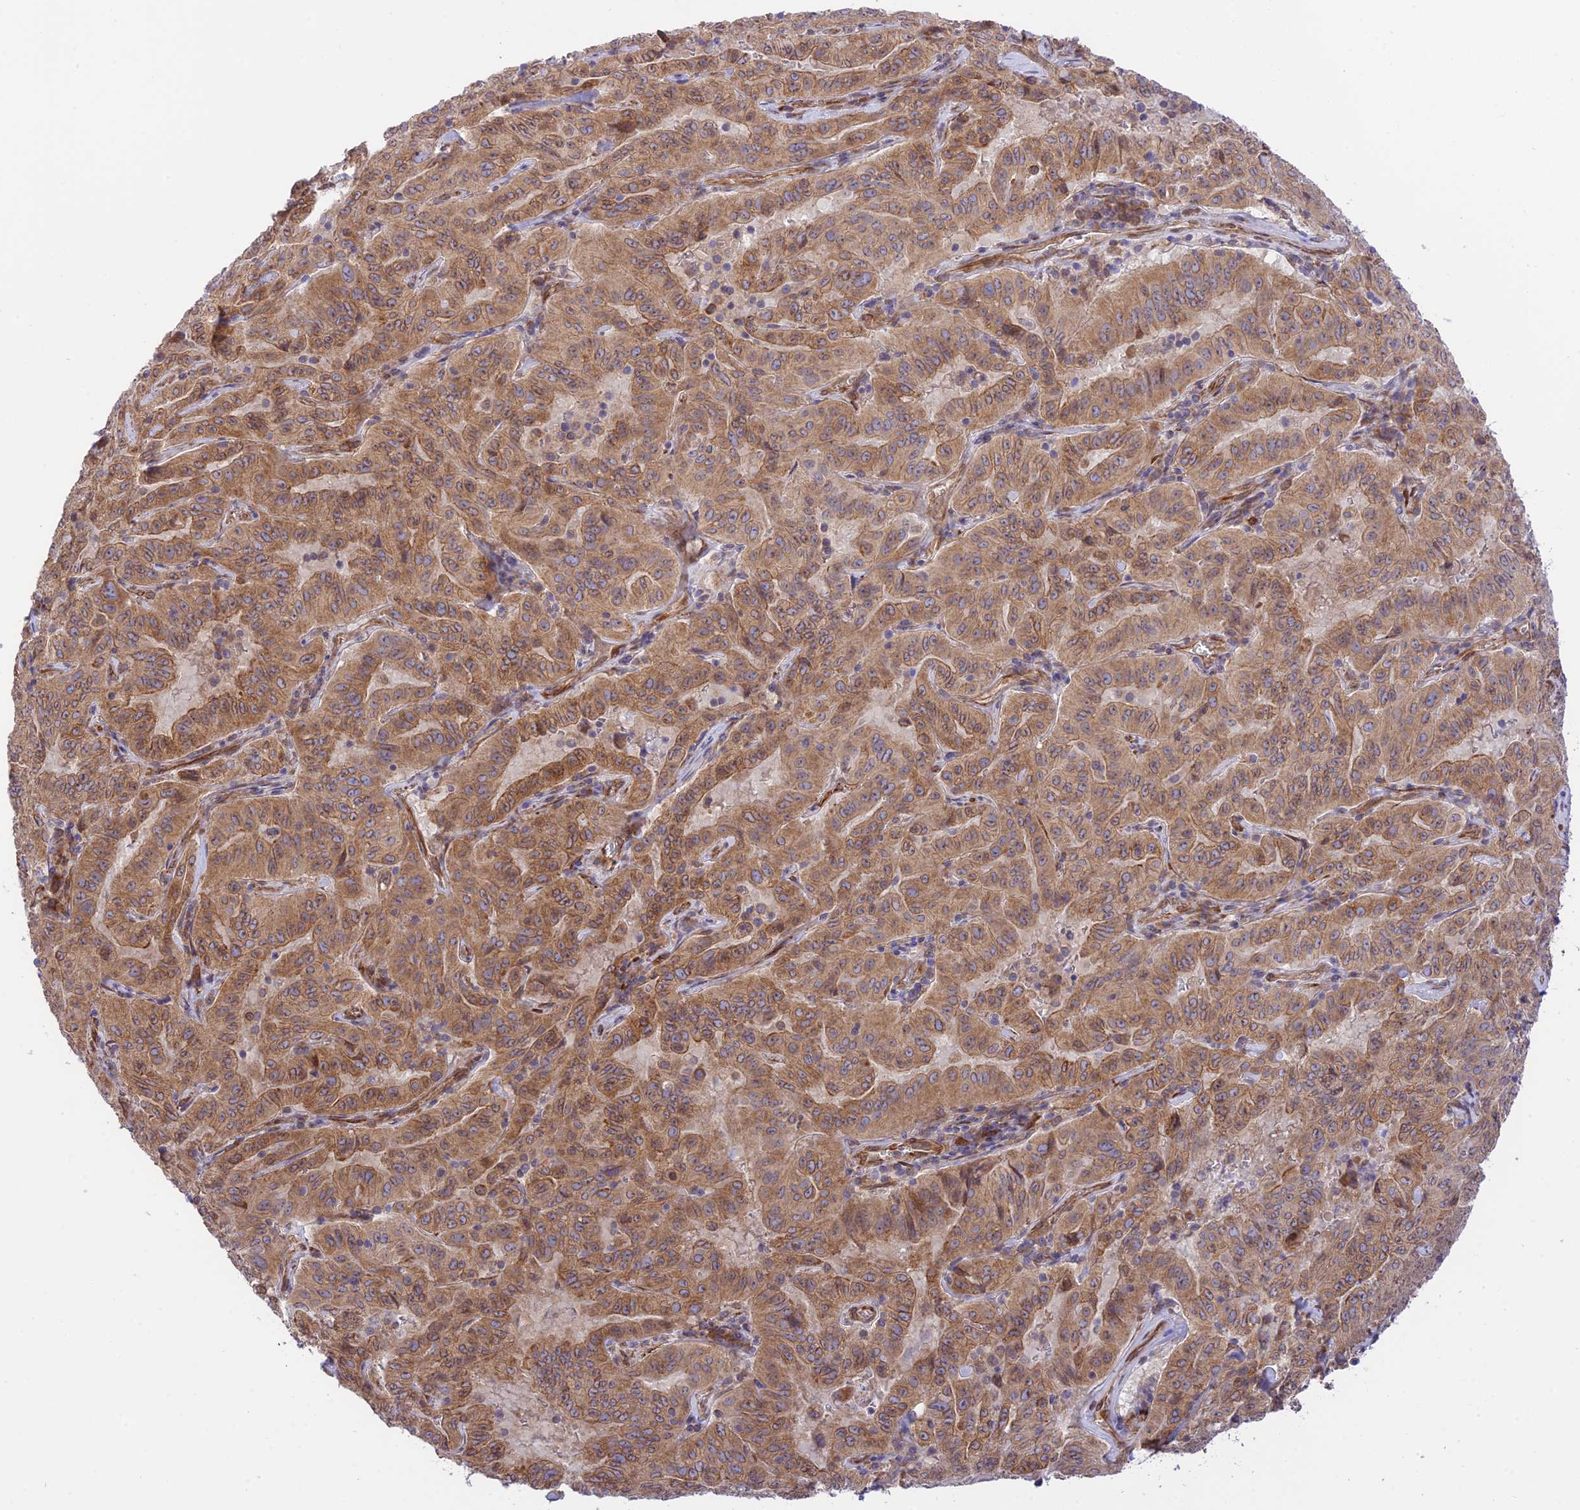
{"staining": {"intensity": "moderate", "quantity": ">75%", "location": "cytoplasmic/membranous"}, "tissue": "pancreatic cancer", "cell_type": "Tumor cells", "image_type": "cancer", "snomed": [{"axis": "morphology", "description": "Adenocarcinoma, NOS"}, {"axis": "topography", "description": "Pancreas"}], "caption": "Immunohistochemistry of human pancreatic cancer (adenocarcinoma) shows medium levels of moderate cytoplasmic/membranous staining in about >75% of tumor cells.", "gene": "EXOC3L4", "patient": {"sex": "male", "age": 63}}